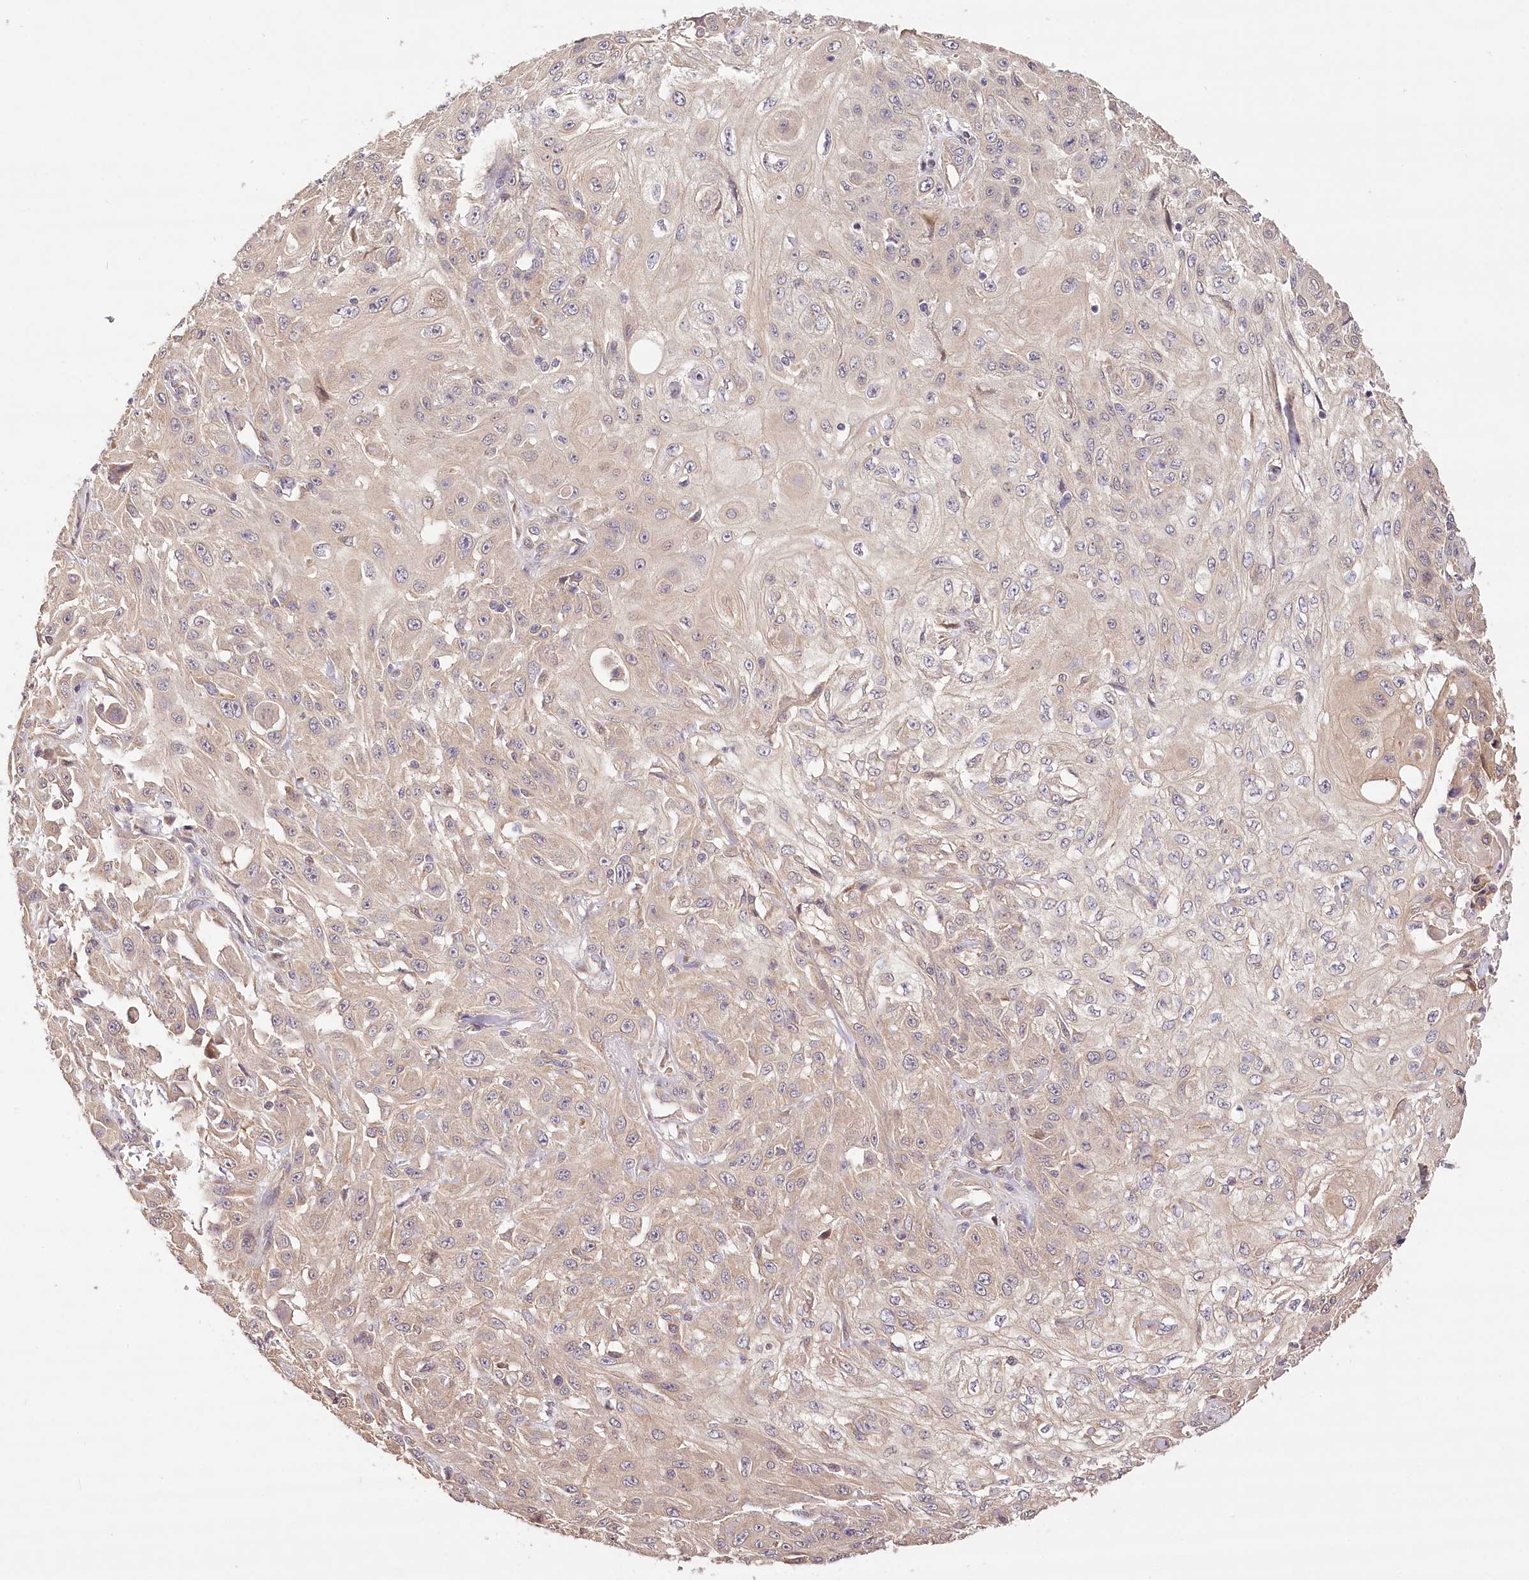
{"staining": {"intensity": "weak", "quantity": "25%-75%", "location": "cytoplasmic/membranous"}, "tissue": "skin cancer", "cell_type": "Tumor cells", "image_type": "cancer", "snomed": [{"axis": "morphology", "description": "Squamous cell carcinoma, NOS"}, {"axis": "morphology", "description": "Squamous cell carcinoma, metastatic, NOS"}, {"axis": "topography", "description": "Skin"}, {"axis": "topography", "description": "Lymph node"}], "caption": "Protein analysis of skin squamous cell carcinoma tissue displays weak cytoplasmic/membranous staining in about 25%-75% of tumor cells.", "gene": "LSS", "patient": {"sex": "male", "age": 75}}